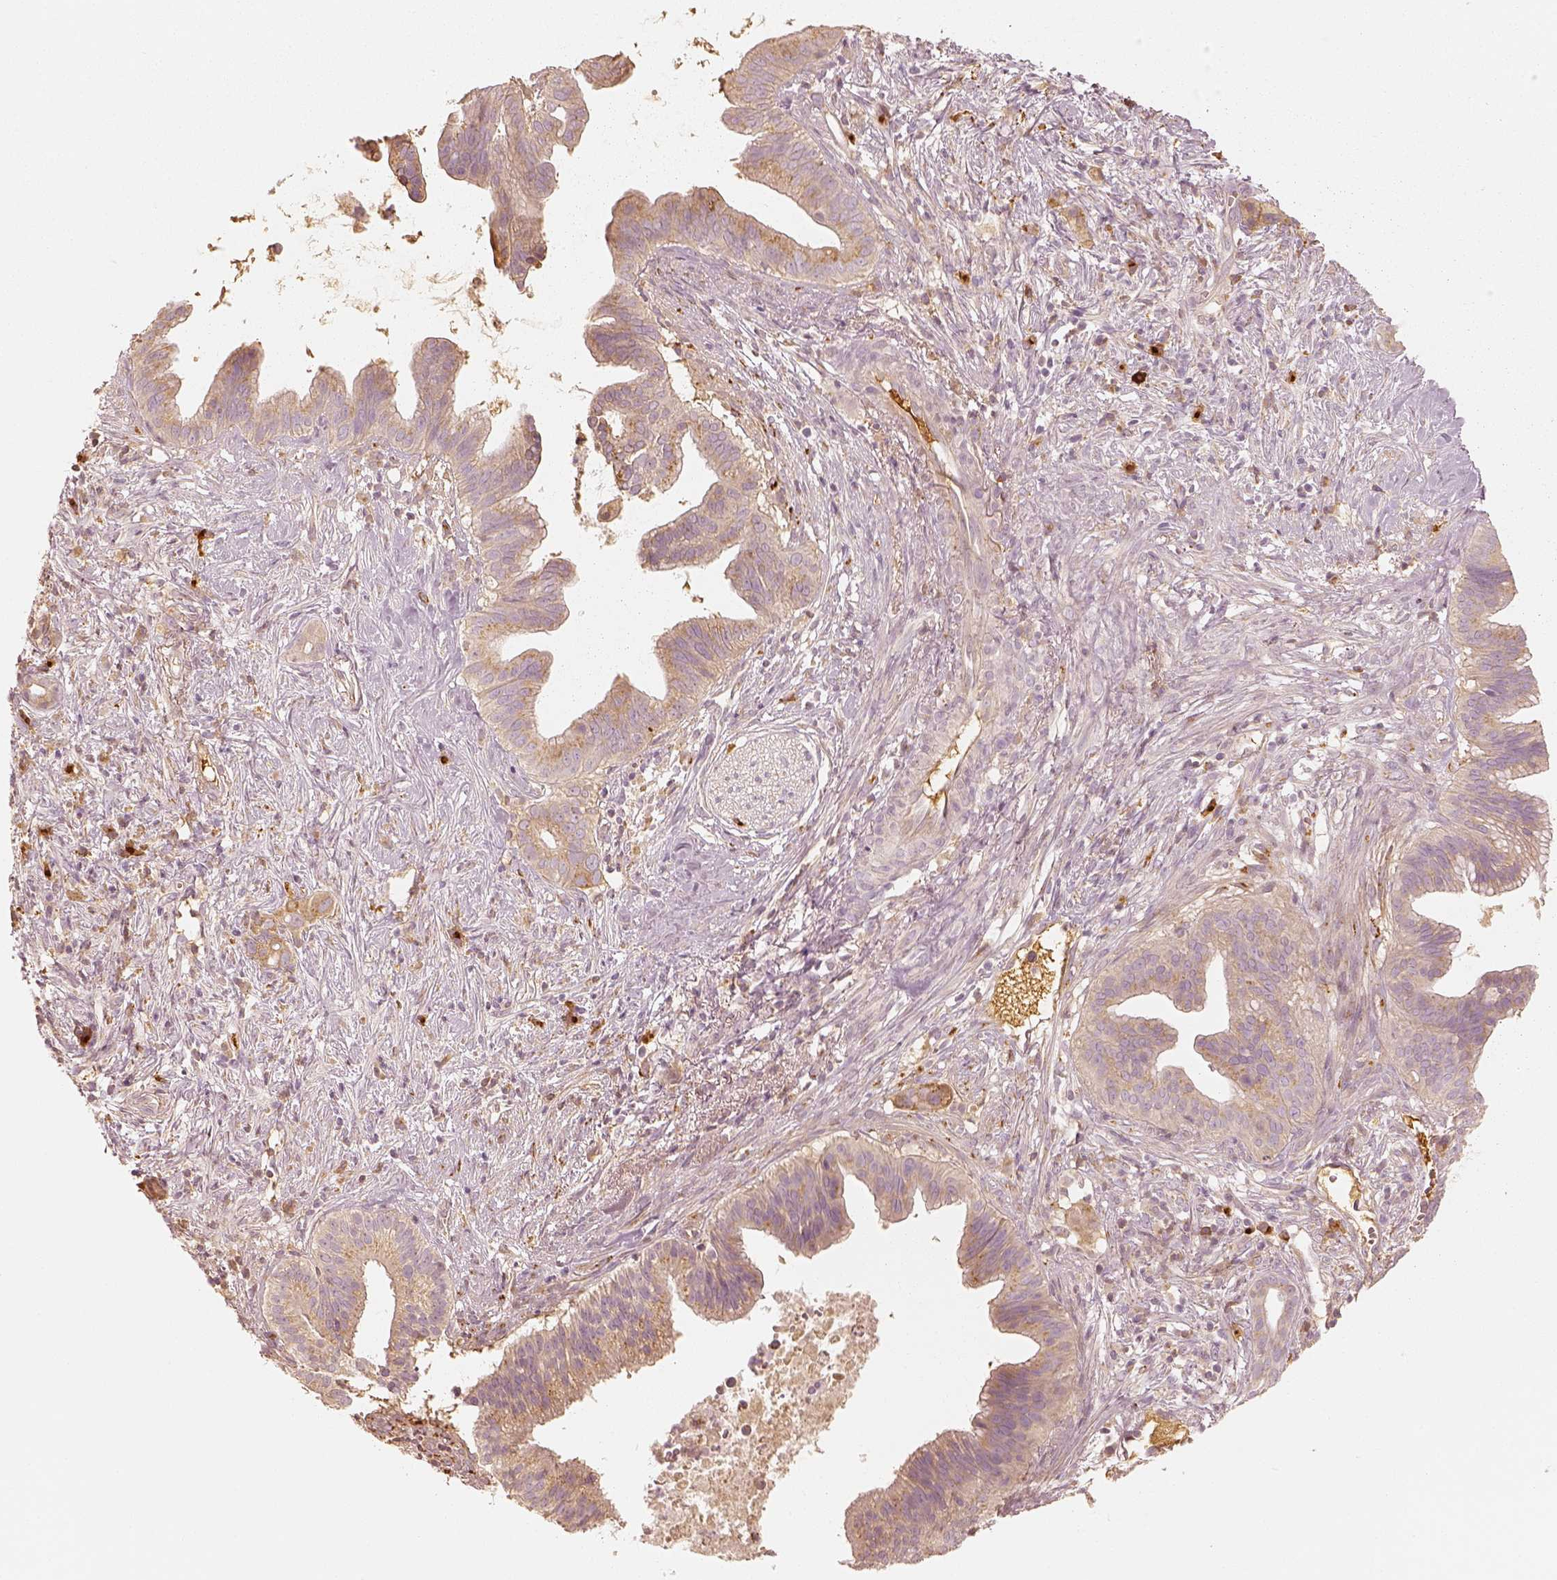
{"staining": {"intensity": "weak", "quantity": "25%-75%", "location": "cytoplasmic/membranous"}, "tissue": "pancreatic cancer", "cell_type": "Tumor cells", "image_type": "cancer", "snomed": [{"axis": "morphology", "description": "Adenocarcinoma, NOS"}, {"axis": "topography", "description": "Pancreas"}], "caption": "DAB (3,3'-diaminobenzidine) immunohistochemical staining of human pancreatic cancer (adenocarcinoma) displays weak cytoplasmic/membranous protein expression in approximately 25%-75% of tumor cells.", "gene": "GORASP2", "patient": {"sex": "male", "age": 61}}